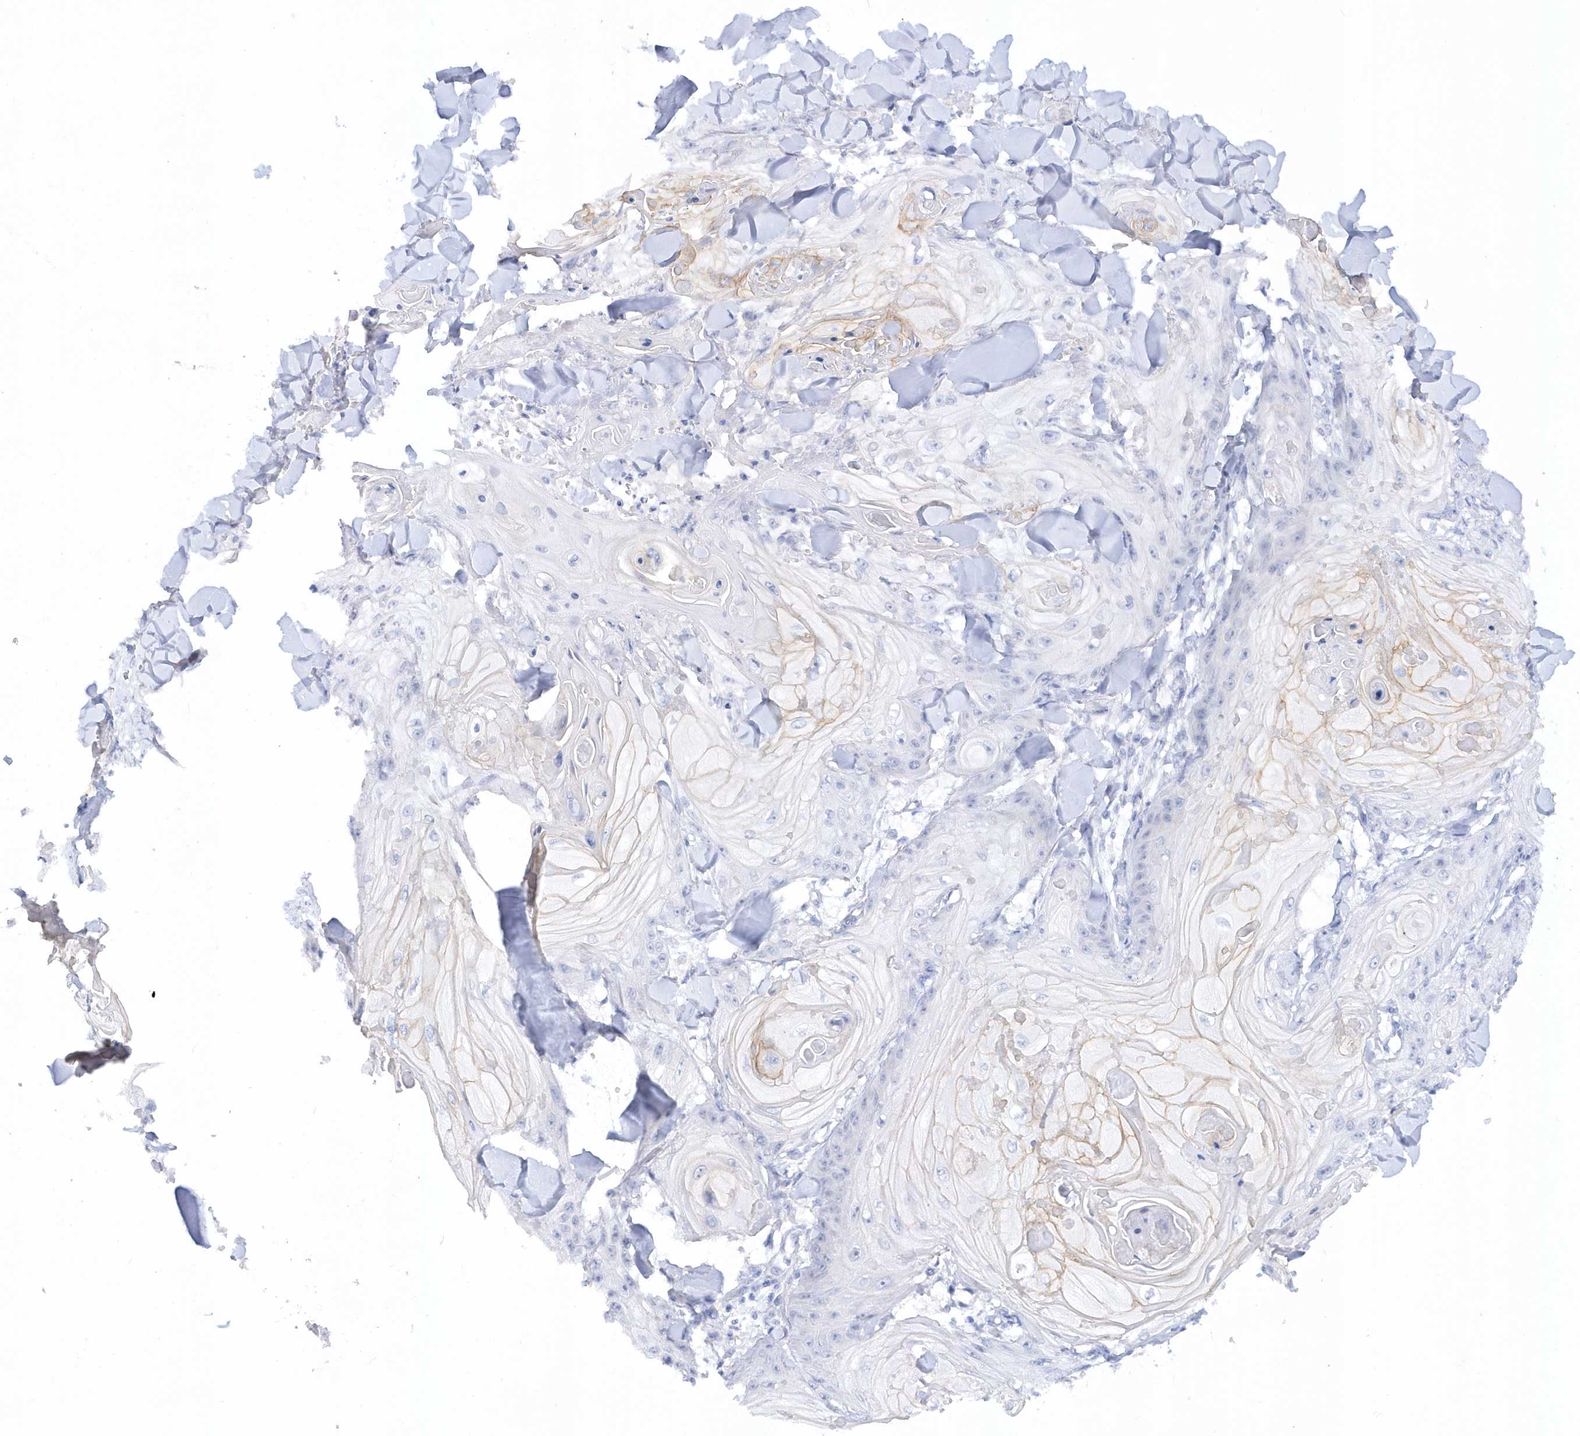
{"staining": {"intensity": "weak", "quantity": "<25%", "location": "cytoplasmic/membranous"}, "tissue": "skin cancer", "cell_type": "Tumor cells", "image_type": "cancer", "snomed": [{"axis": "morphology", "description": "Squamous cell carcinoma, NOS"}, {"axis": "topography", "description": "Skin"}], "caption": "The immunohistochemistry (IHC) image has no significant expression in tumor cells of skin cancer (squamous cell carcinoma) tissue.", "gene": "RPE", "patient": {"sex": "male", "age": 74}}